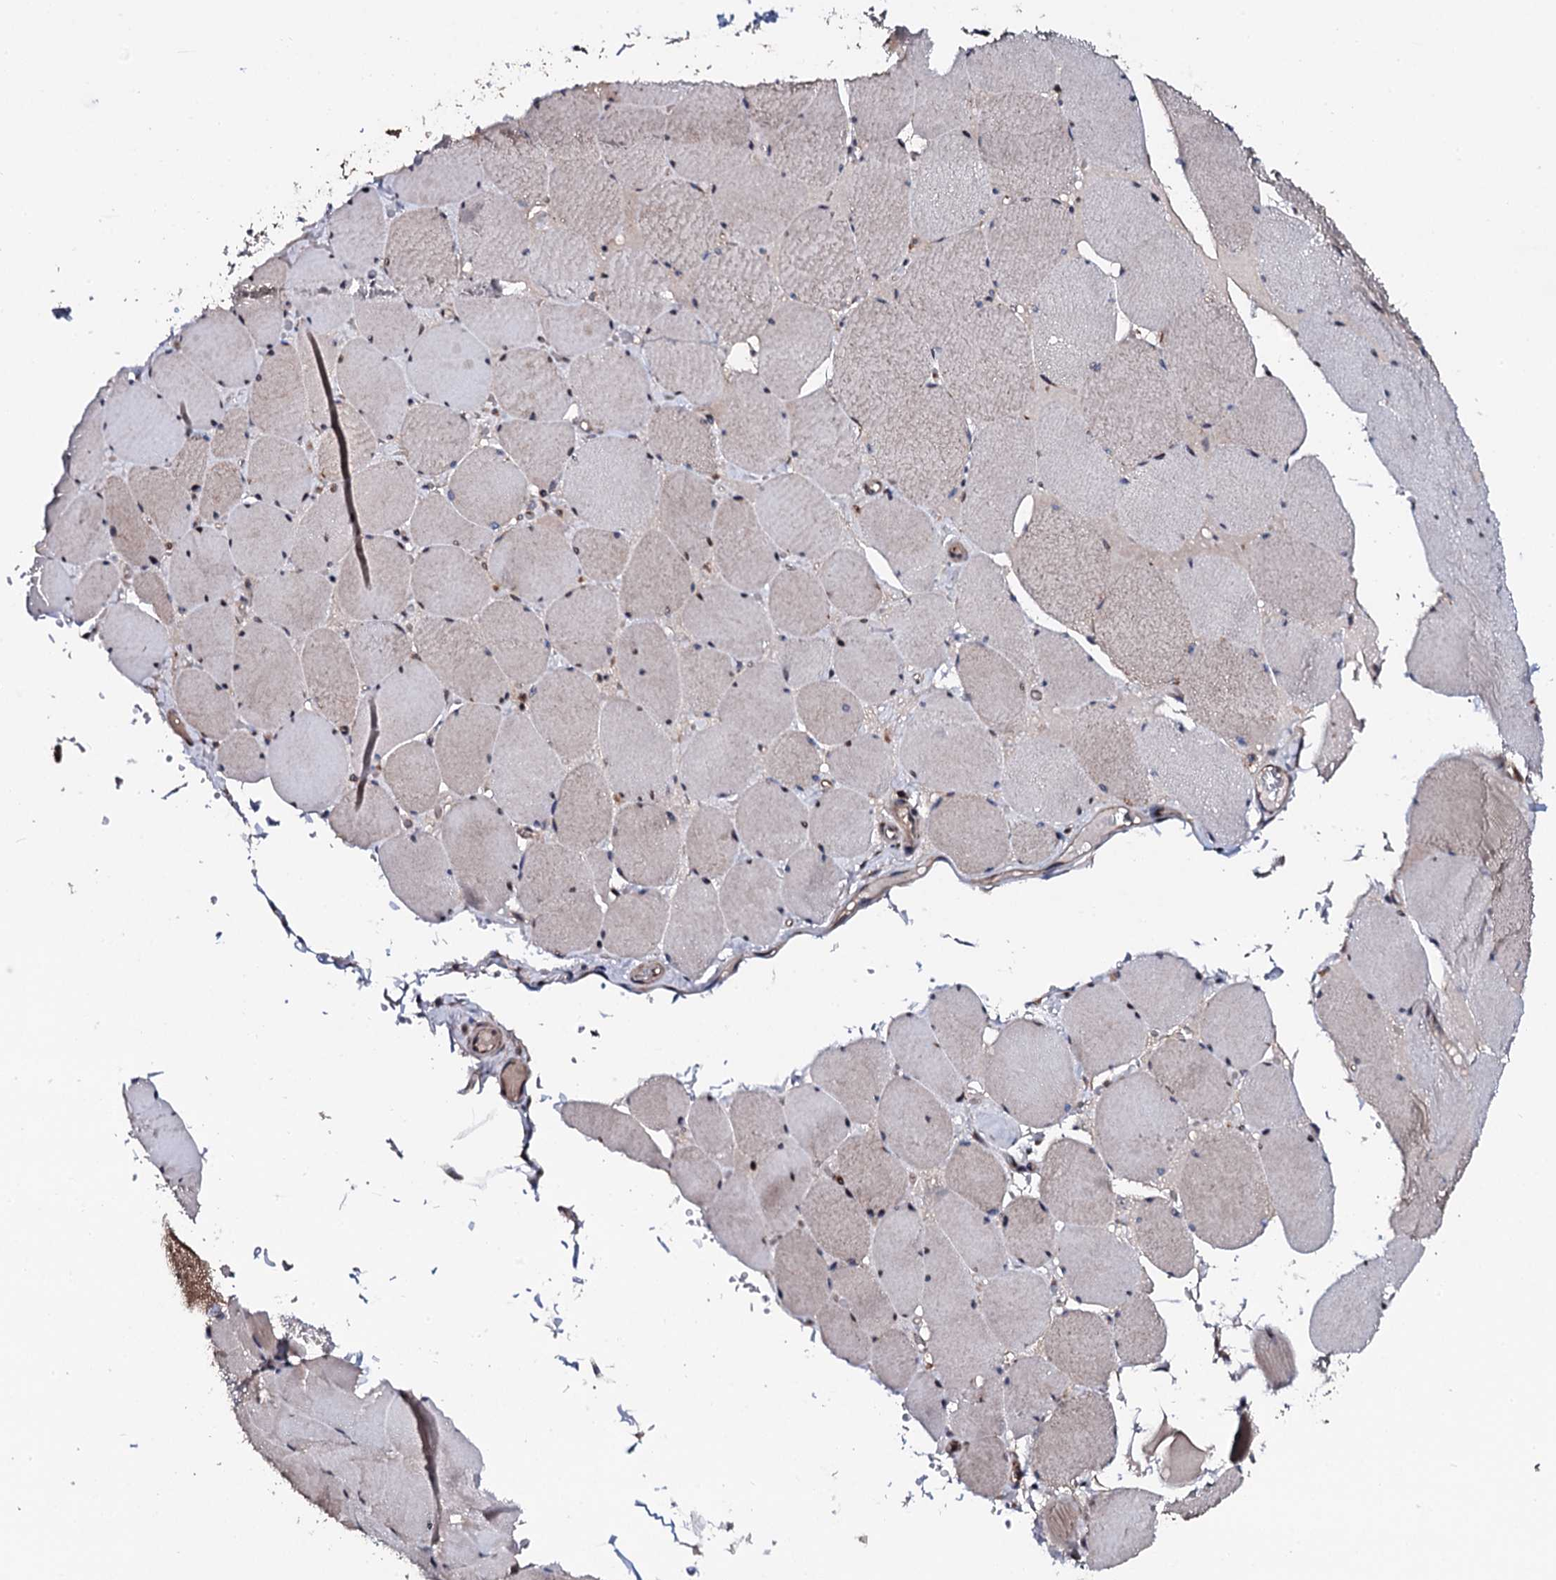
{"staining": {"intensity": "moderate", "quantity": "25%-75%", "location": "cytoplasmic/membranous,nuclear"}, "tissue": "skeletal muscle", "cell_type": "Myocytes", "image_type": "normal", "snomed": [{"axis": "morphology", "description": "Normal tissue, NOS"}, {"axis": "topography", "description": "Skeletal muscle"}, {"axis": "topography", "description": "Head-Neck"}], "caption": "Immunohistochemistry (IHC) (DAB (3,3'-diaminobenzidine)) staining of normal skeletal muscle reveals moderate cytoplasmic/membranous,nuclear protein expression in approximately 25%-75% of myocytes.", "gene": "PLET1", "patient": {"sex": "male", "age": 66}}